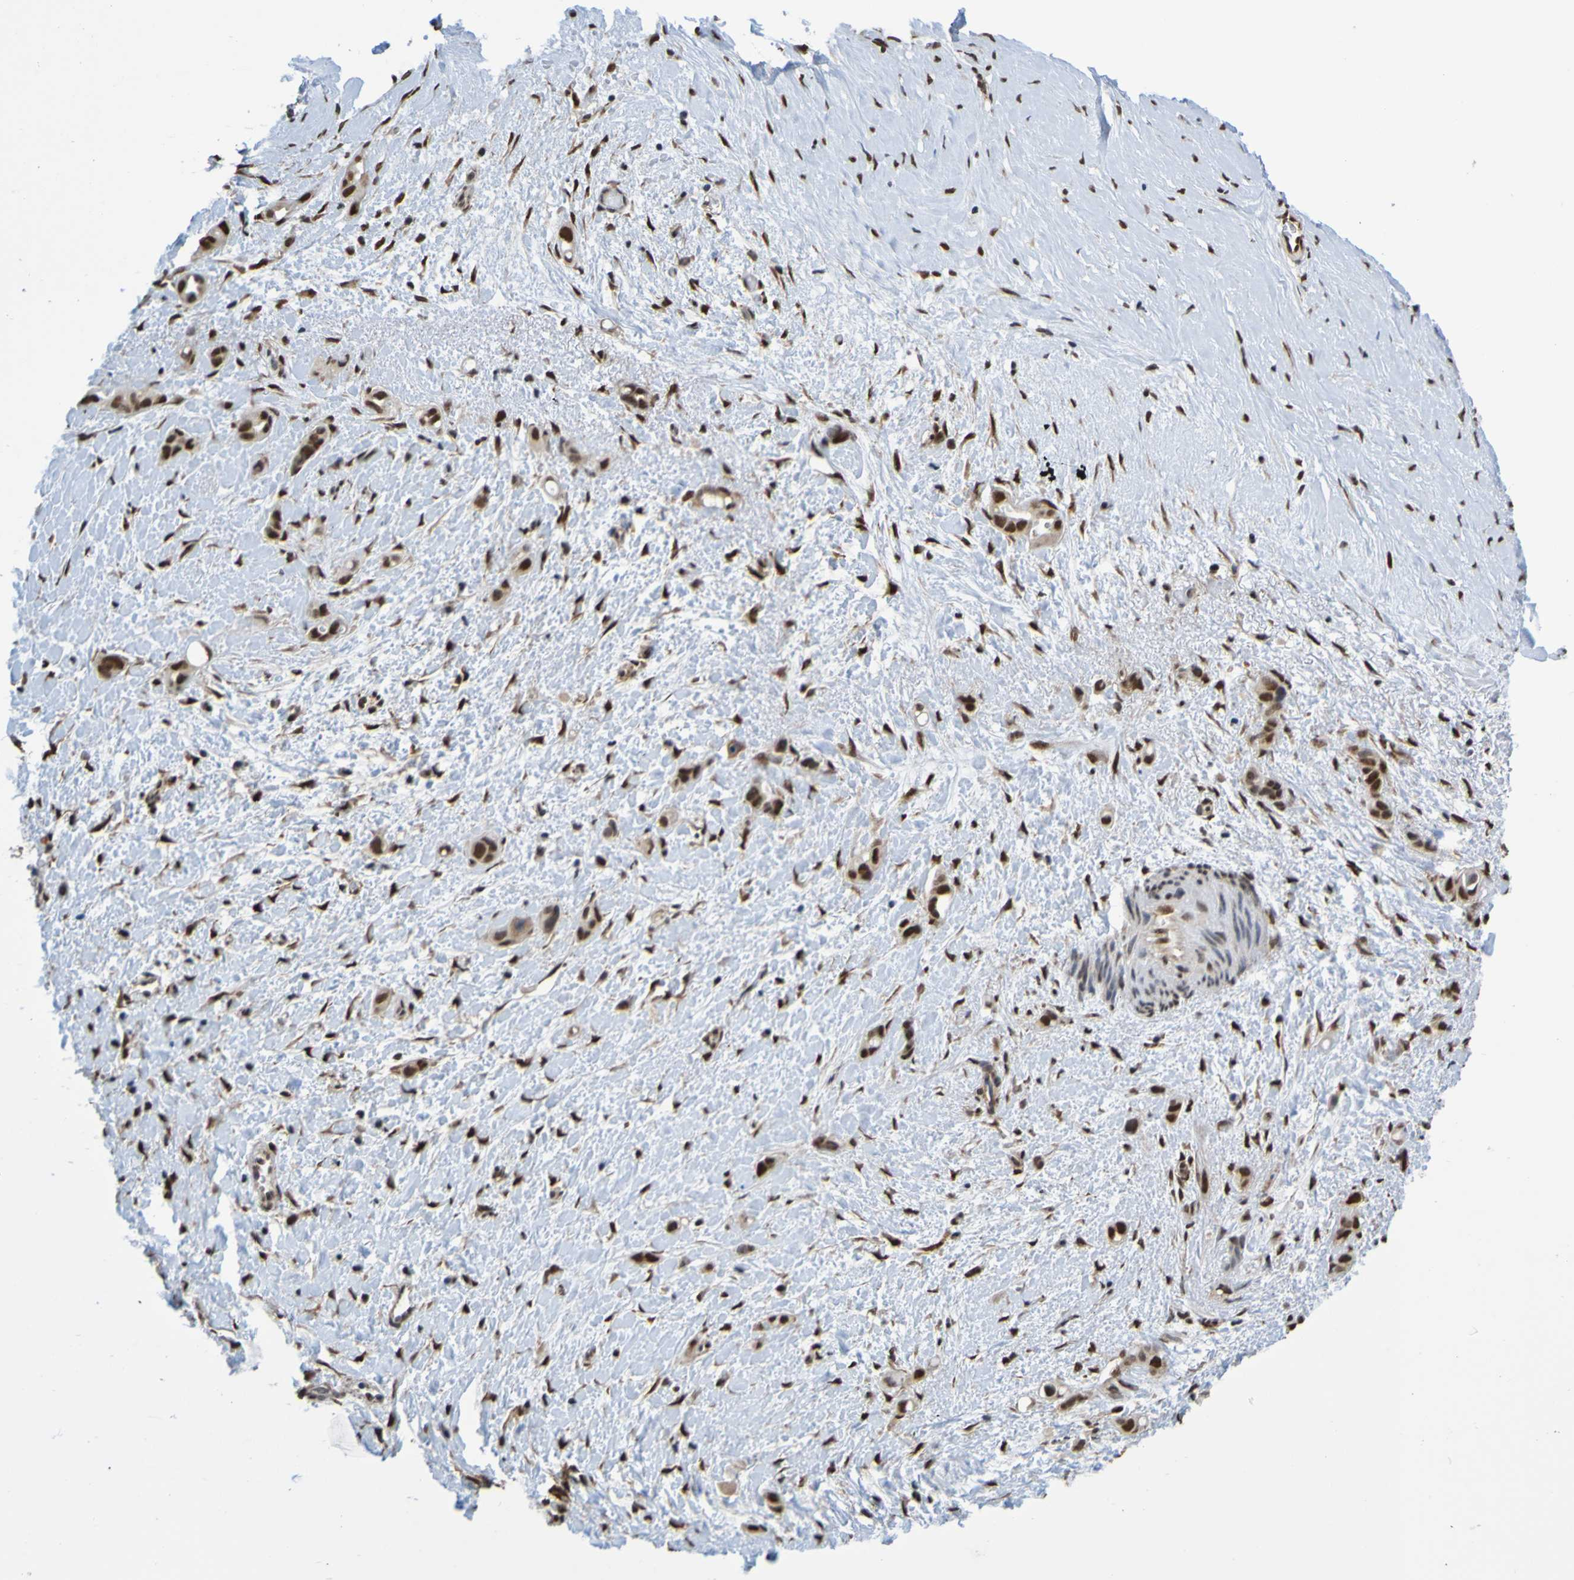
{"staining": {"intensity": "strong", "quantity": ">75%", "location": "nuclear"}, "tissue": "liver cancer", "cell_type": "Tumor cells", "image_type": "cancer", "snomed": [{"axis": "morphology", "description": "Cholangiocarcinoma"}, {"axis": "topography", "description": "Liver"}], "caption": "Immunohistochemical staining of cholangiocarcinoma (liver) shows strong nuclear protein expression in about >75% of tumor cells.", "gene": "HDAC2", "patient": {"sex": "female", "age": 65}}